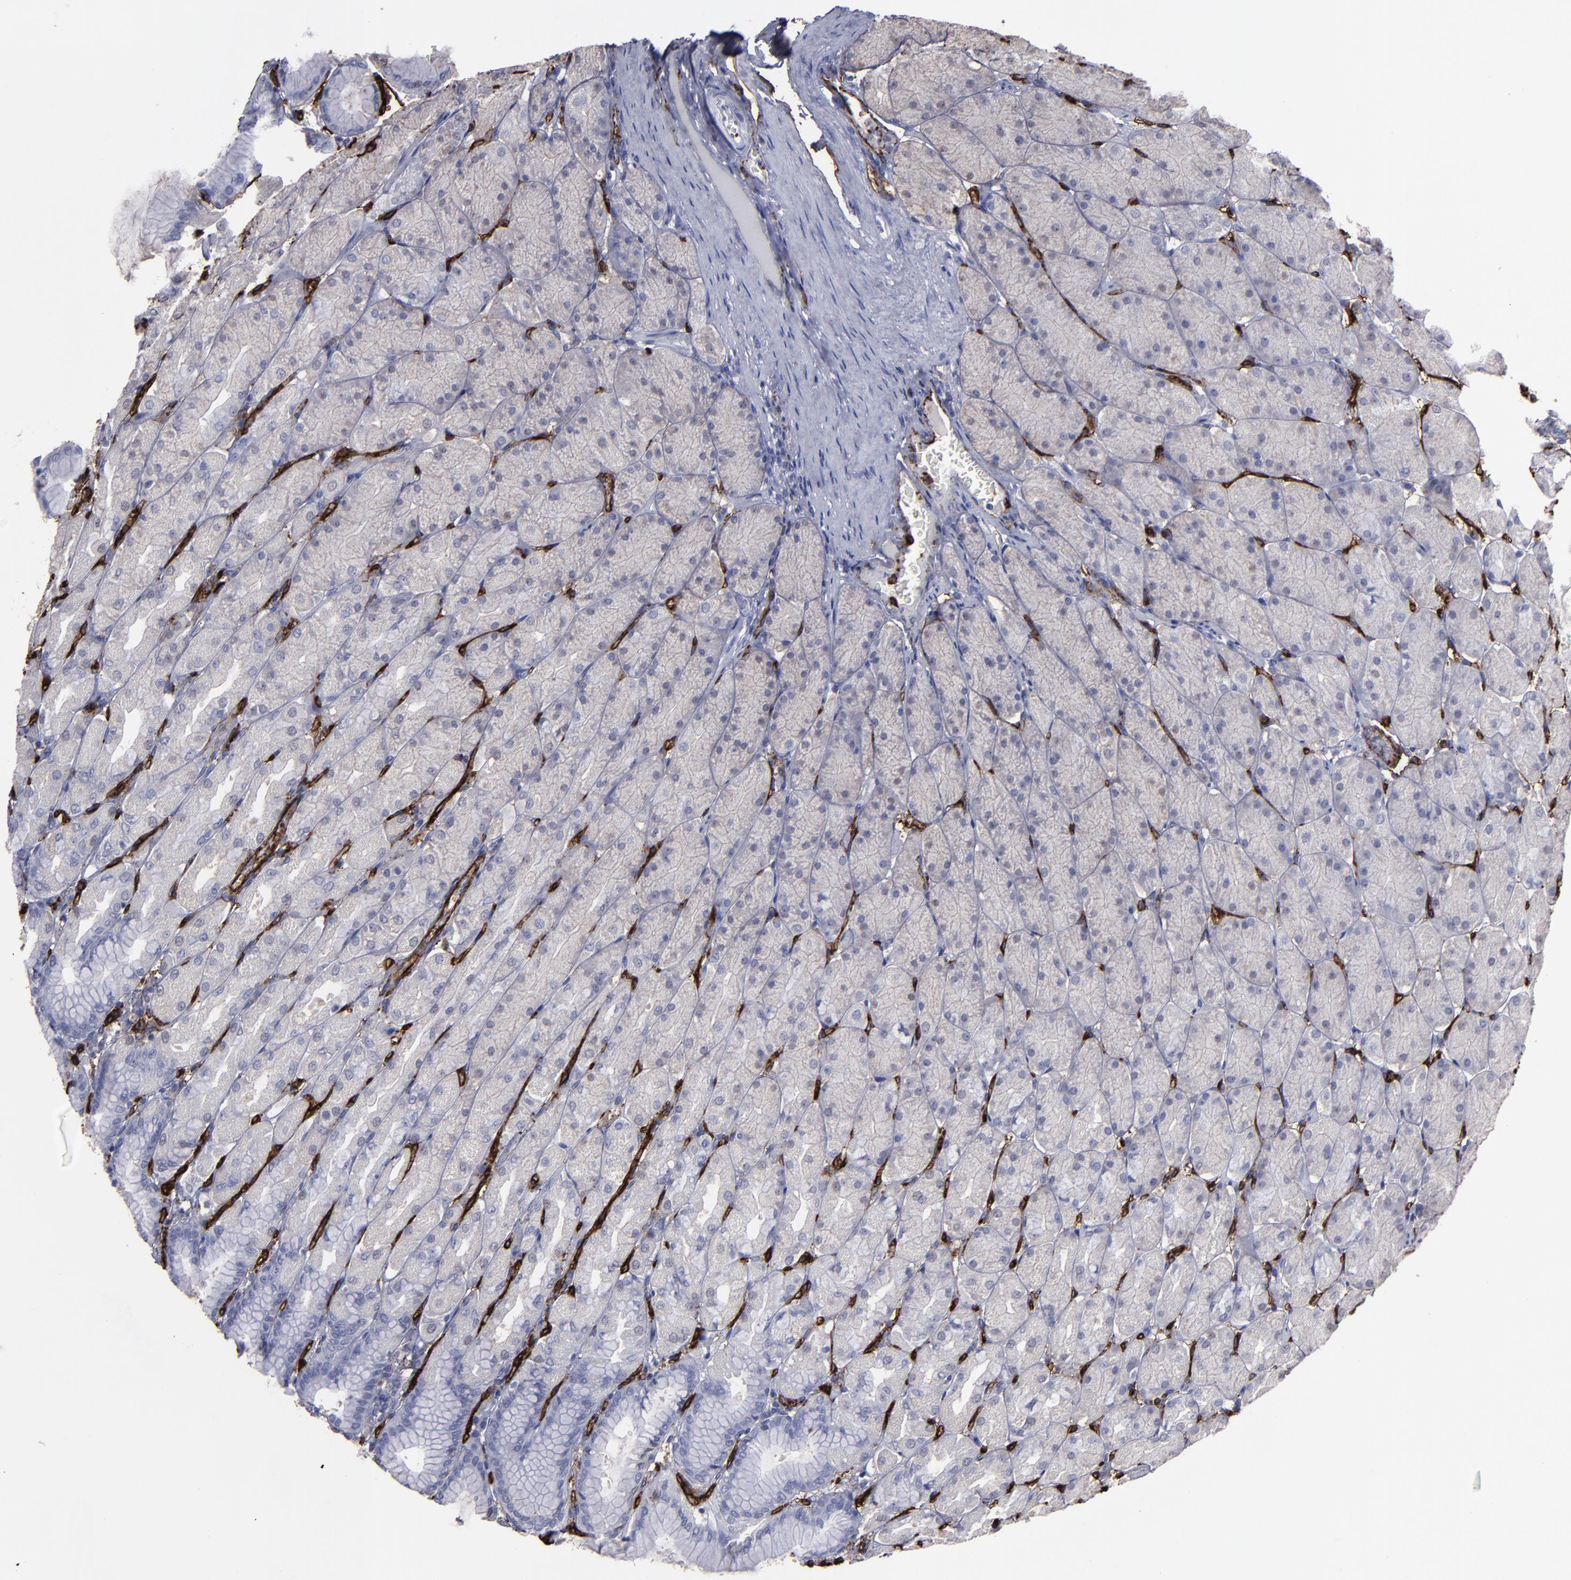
{"staining": {"intensity": "negative", "quantity": "none", "location": "none"}, "tissue": "stomach", "cell_type": "Glandular cells", "image_type": "normal", "snomed": [{"axis": "morphology", "description": "Normal tissue, NOS"}, {"axis": "topography", "description": "Stomach, upper"}], "caption": "Histopathology image shows no protein positivity in glandular cells of unremarkable stomach. (Stains: DAB IHC with hematoxylin counter stain, Microscopy: brightfield microscopy at high magnification).", "gene": "CD36", "patient": {"sex": "female", "age": 56}}